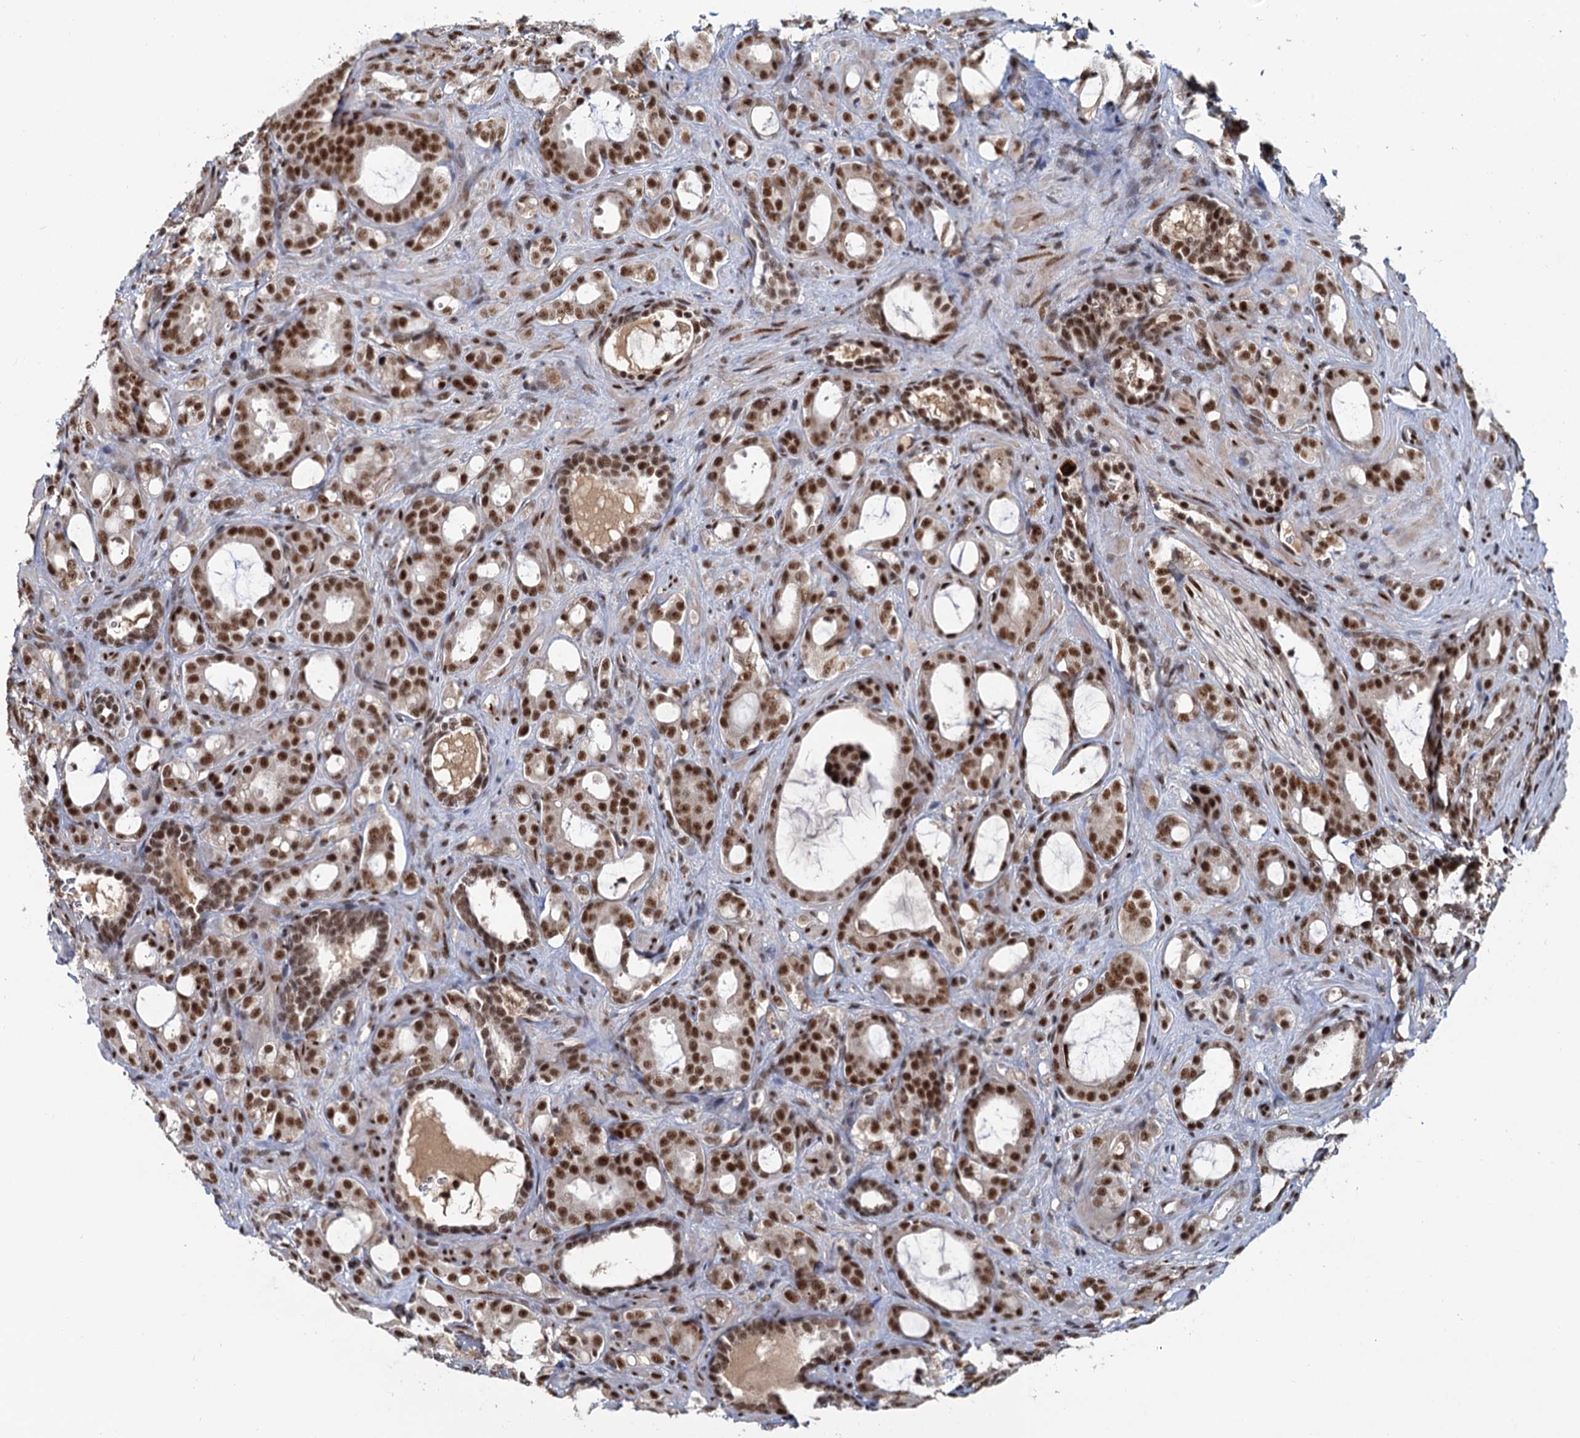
{"staining": {"intensity": "strong", "quantity": ">75%", "location": "nuclear"}, "tissue": "prostate cancer", "cell_type": "Tumor cells", "image_type": "cancer", "snomed": [{"axis": "morphology", "description": "Adenocarcinoma, High grade"}, {"axis": "topography", "description": "Prostate"}], "caption": "DAB (3,3'-diaminobenzidine) immunohistochemical staining of prostate adenocarcinoma (high-grade) reveals strong nuclear protein staining in approximately >75% of tumor cells.", "gene": "WBP4", "patient": {"sex": "male", "age": 72}}